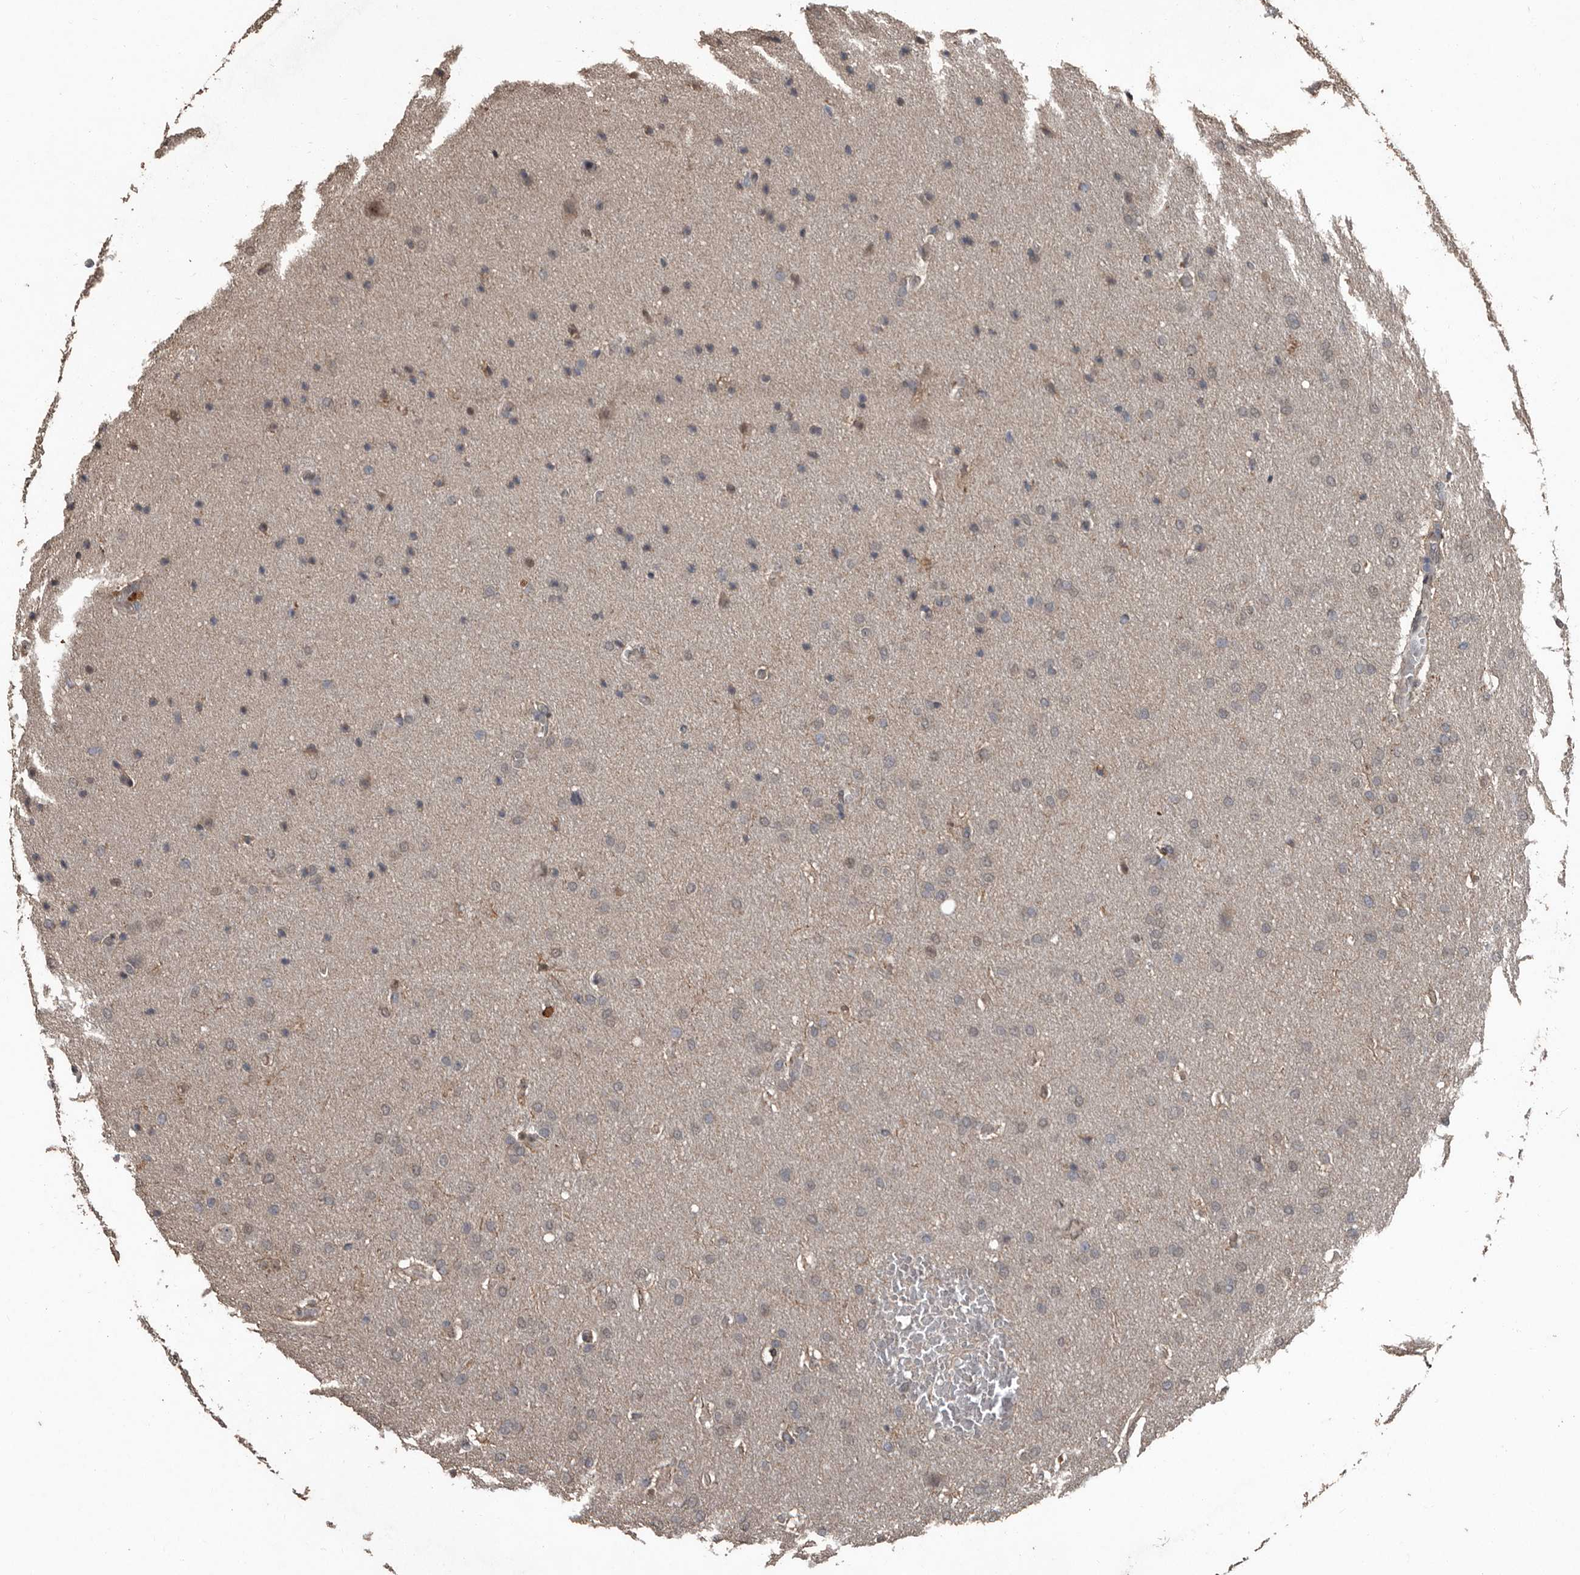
{"staining": {"intensity": "weak", "quantity": "<25%", "location": "cytoplasmic/membranous,nuclear"}, "tissue": "glioma", "cell_type": "Tumor cells", "image_type": "cancer", "snomed": [{"axis": "morphology", "description": "Glioma, malignant, Low grade"}, {"axis": "topography", "description": "Brain"}], "caption": "Glioma was stained to show a protein in brown. There is no significant positivity in tumor cells. The staining is performed using DAB brown chromogen with nuclei counter-stained in using hematoxylin.", "gene": "FSBP", "patient": {"sex": "female", "age": 37}}